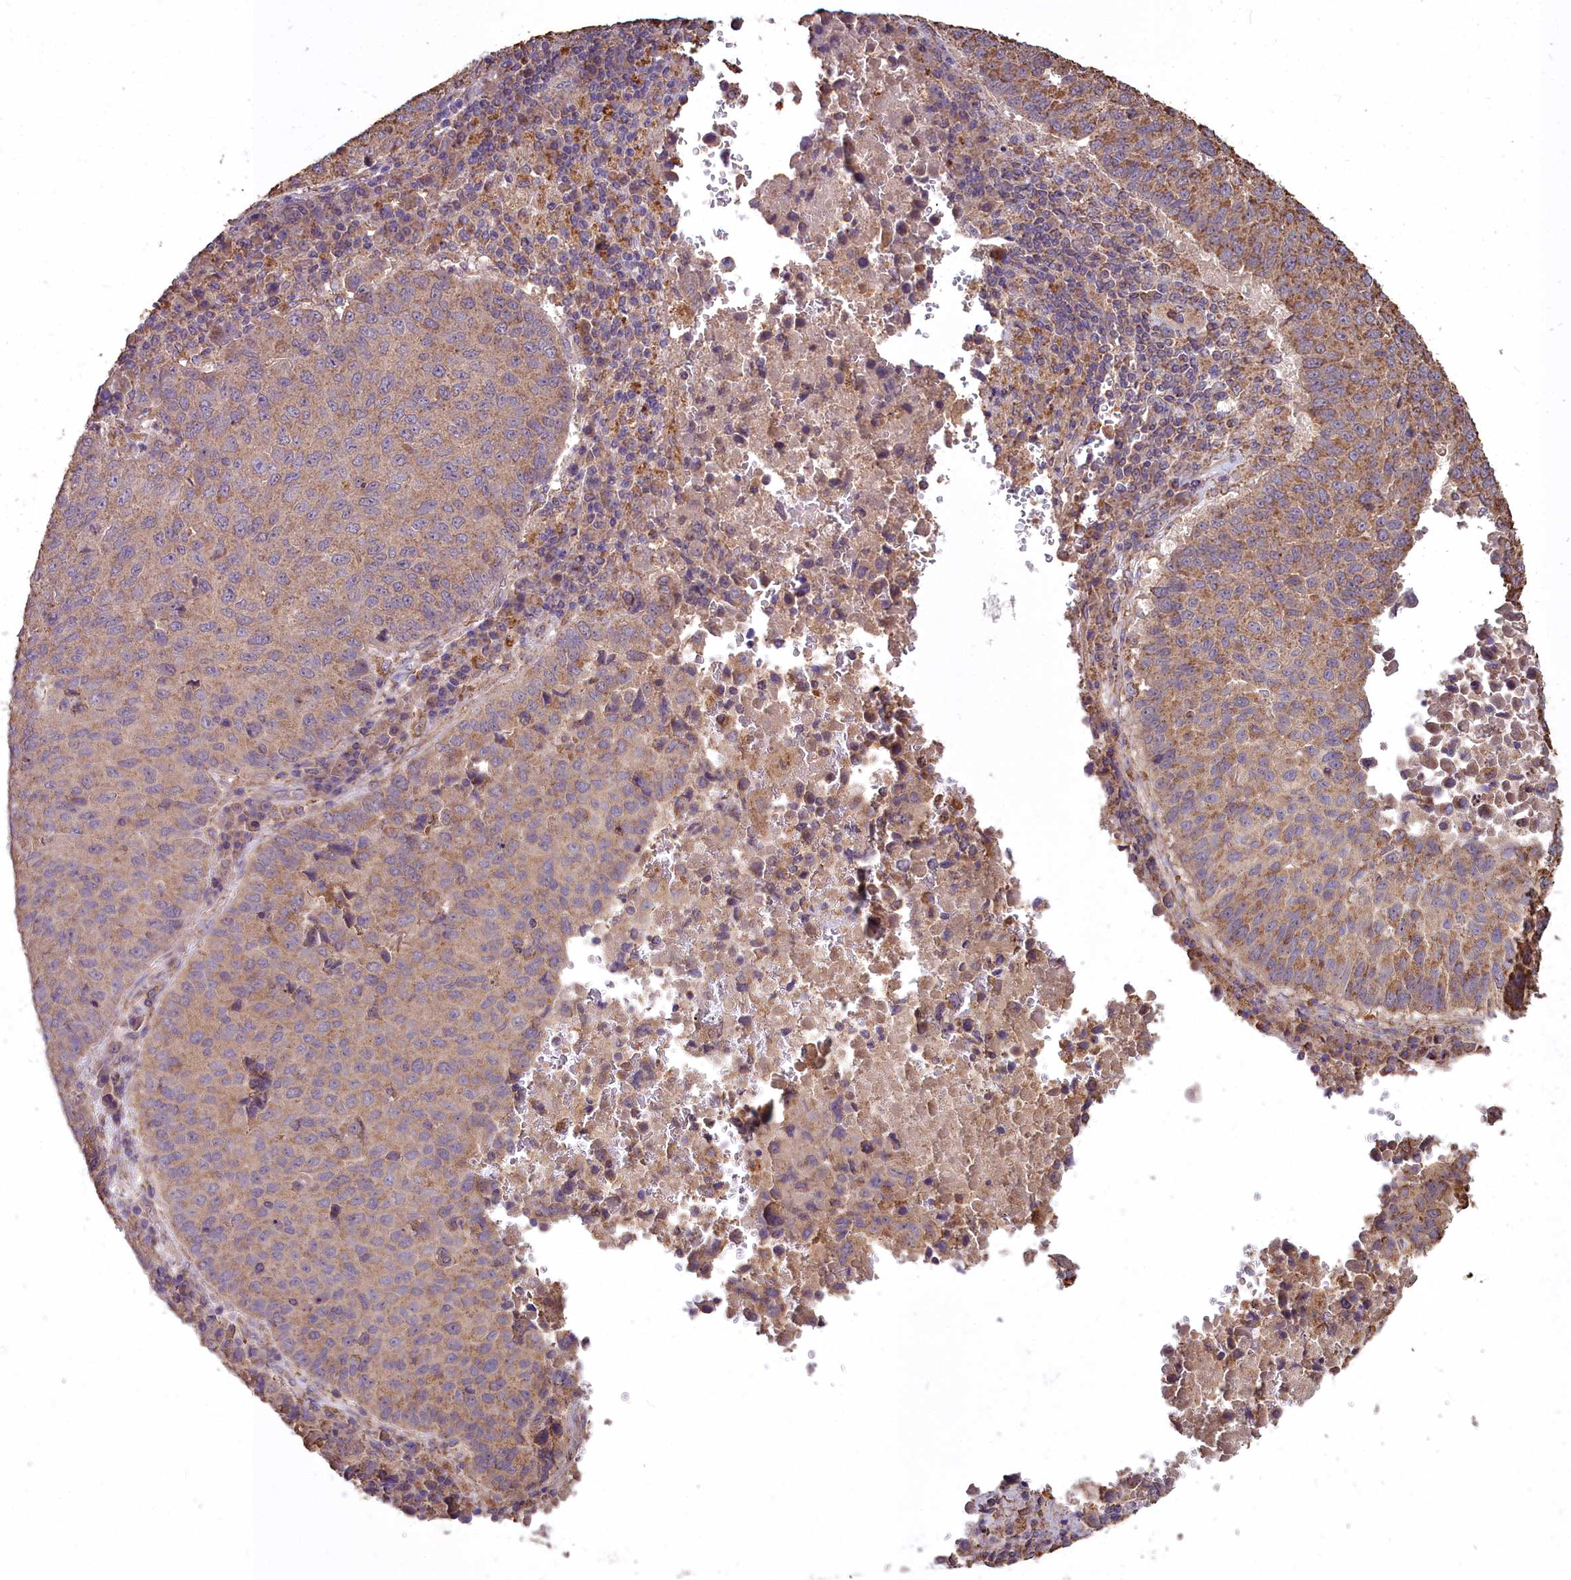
{"staining": {"intensity": "moderate", "quantity": ">75%", "location": "cytoplasmic/membranous"}, "tissue": "lung cancer", "cell_type": "Tumor cells", "image_type": "cancer", "snomed": [{"axis": "morphology", "description": "Squamous cell carcinoma, NOS"}, {"axis": "topography", "description": "Lung"}], "caption": "DAB immunohistochemical staining of lung squamous cell carcinoma exhibits moderate cytoplasmic/membranous protein expression in approximately >75% of tumor cells.", "gene": "CEMIP2", "patient": {"sex": "male", "age": 73}}